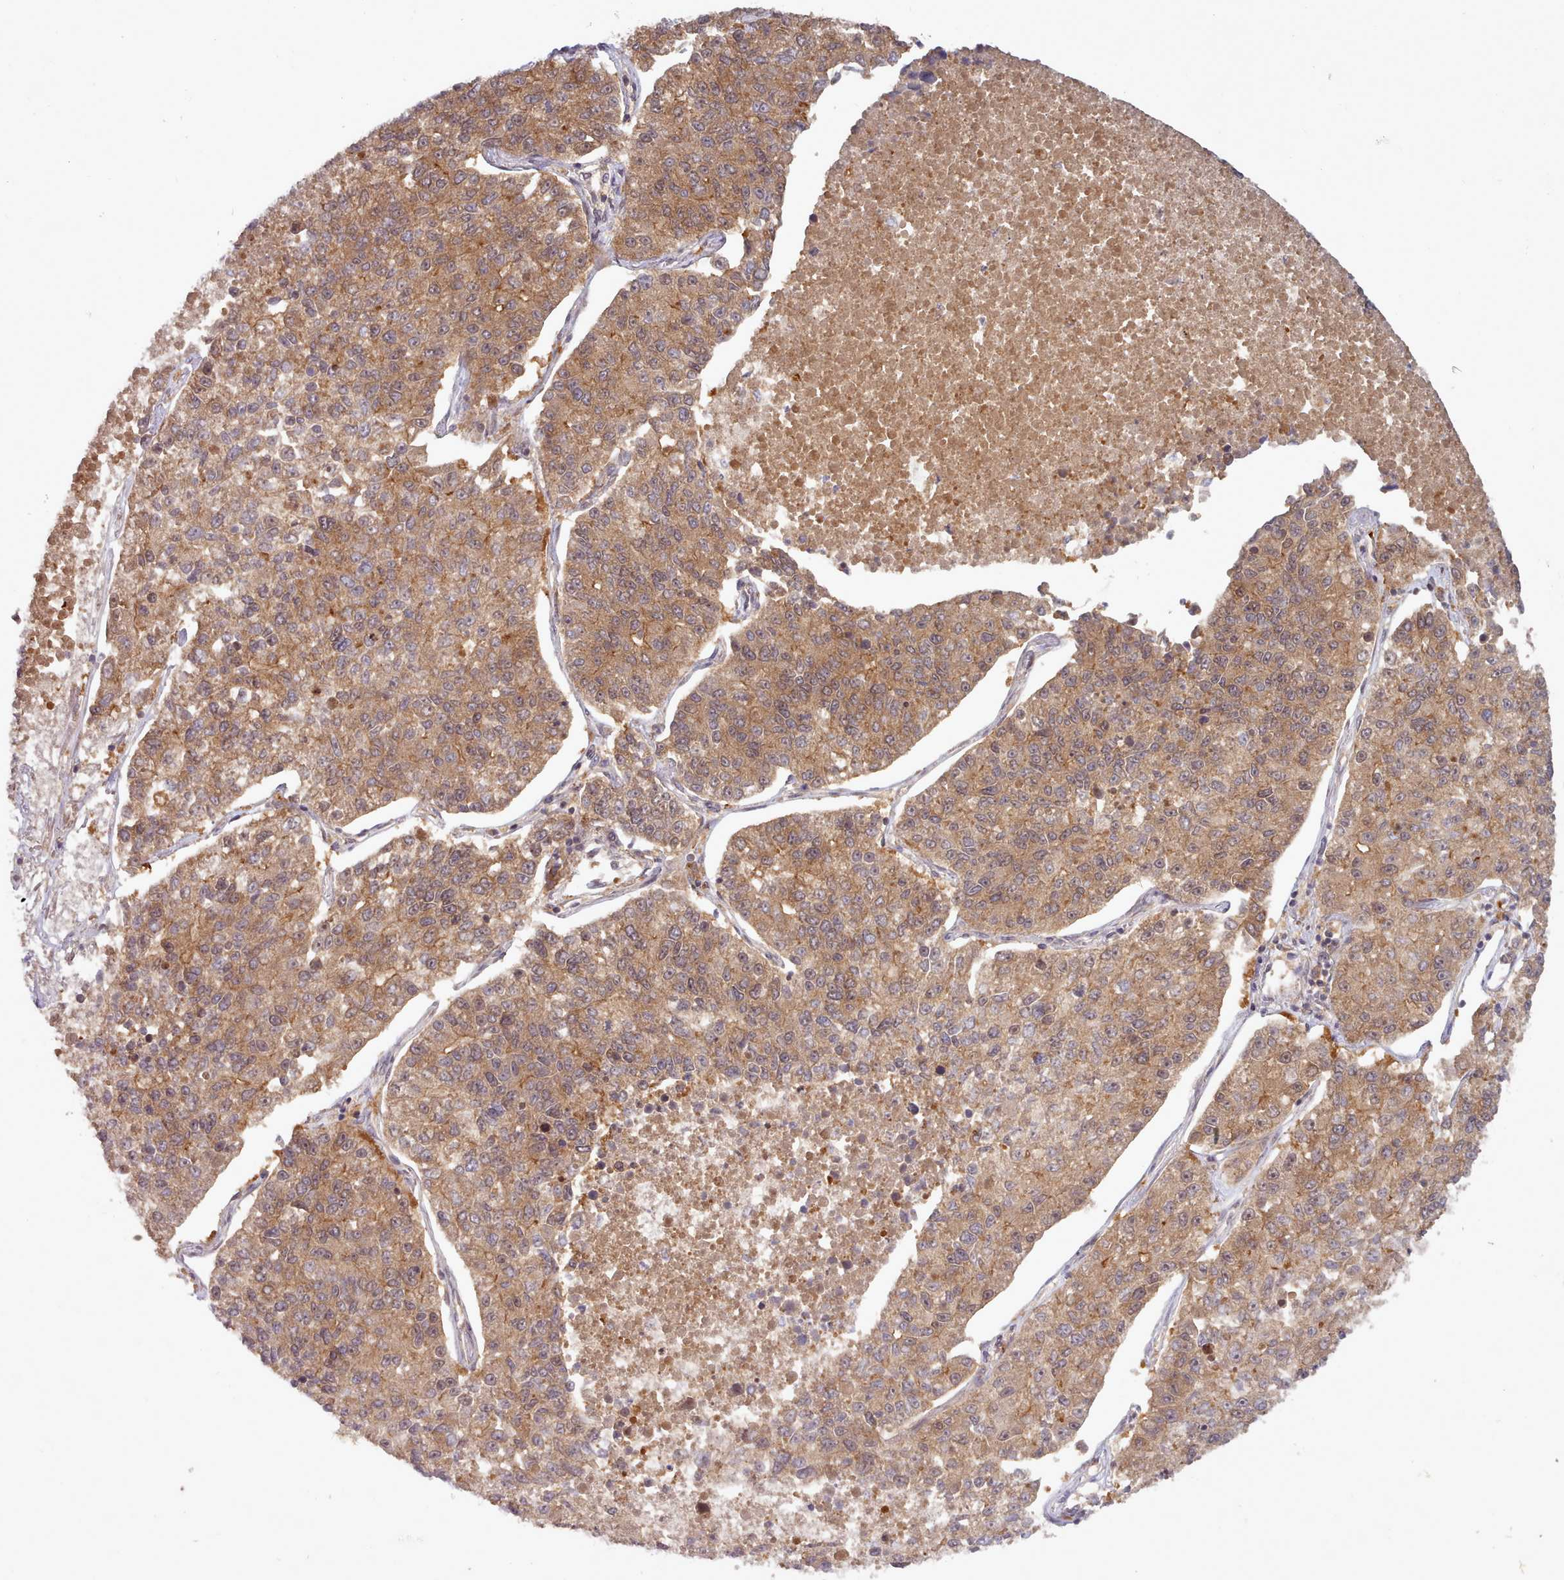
{"staining": {"intensity": "moderate", "quantity": ">75%", "location": "cytoplasmic/membranous"}, "tissue": "lung cancer", "cell_type": "Tumor cells", "image_type": "cancer", "snomed": [{"axis": "morphology", "description": "Adenocarcinoma, NOS"}, {"axis": "topography", "description": "Lung"}], "caption": "Moderate cytoplasmic/membranous protein positivity is appreciated in approximately >75% of tumor cells in adenocarcinoma (lung). Ihc stains the protein in brown and the nuclei are stained blue.", "gene": "UBE2G1", "patient": {"sex": "male", "age": 49}}